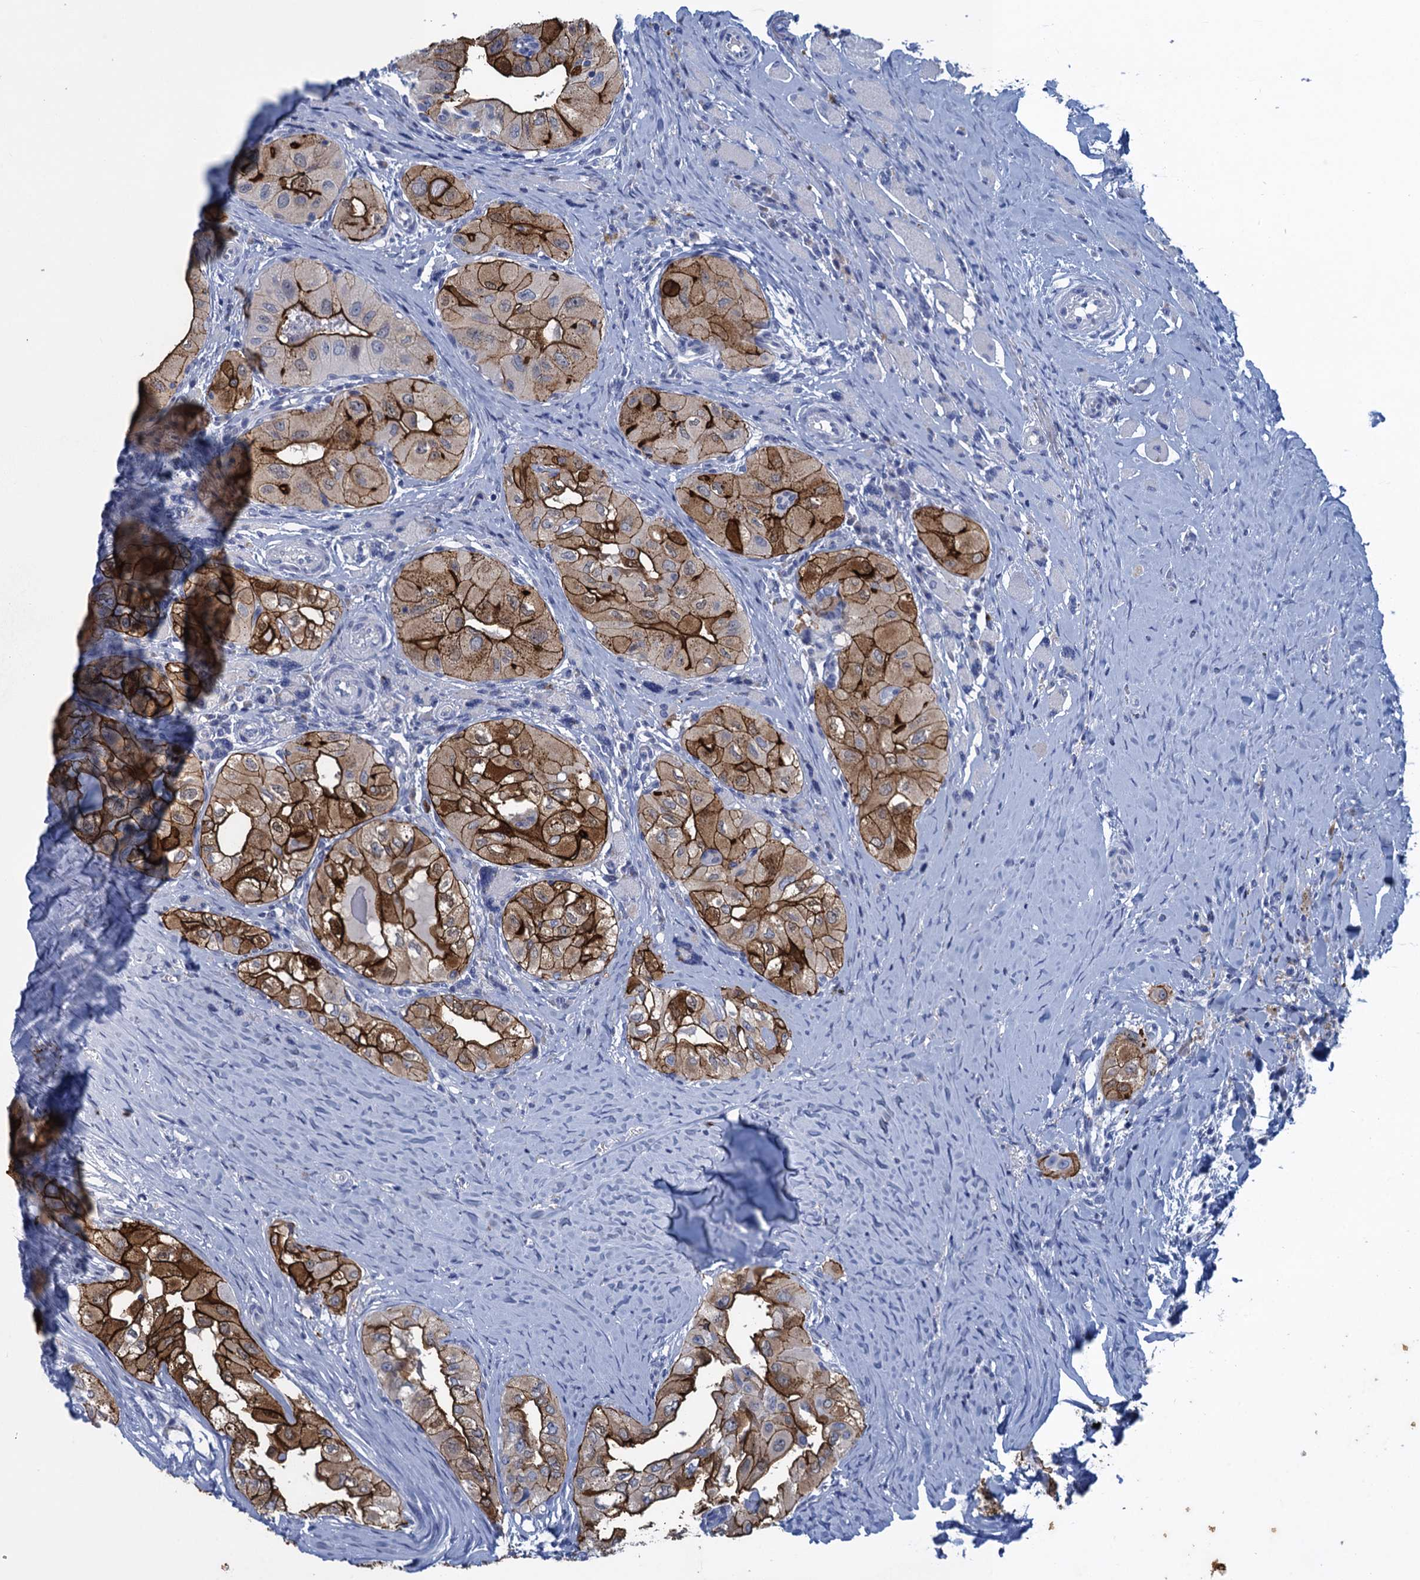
{"staining": {"intensity": "strong", "quantity": ">75%", "location": "cytoplasmic/membranous"}, "tissue": "thyroid cancer", "cell_type": "Tumor cells", "image_type": "cancer", "snomed": [{"axis": "morphology", "description": "Papillary adenocarcinoma, NOS"}, {"axis": "topography", "description": "Thyroid gland"}], "caption": "Tumor cells show high levels of strong cytoplasmic/membranous staining in about >75% of cells in human thyroid cancer.", "gene": "SCEL", "patient": {"sex": "female", "age": 59}}